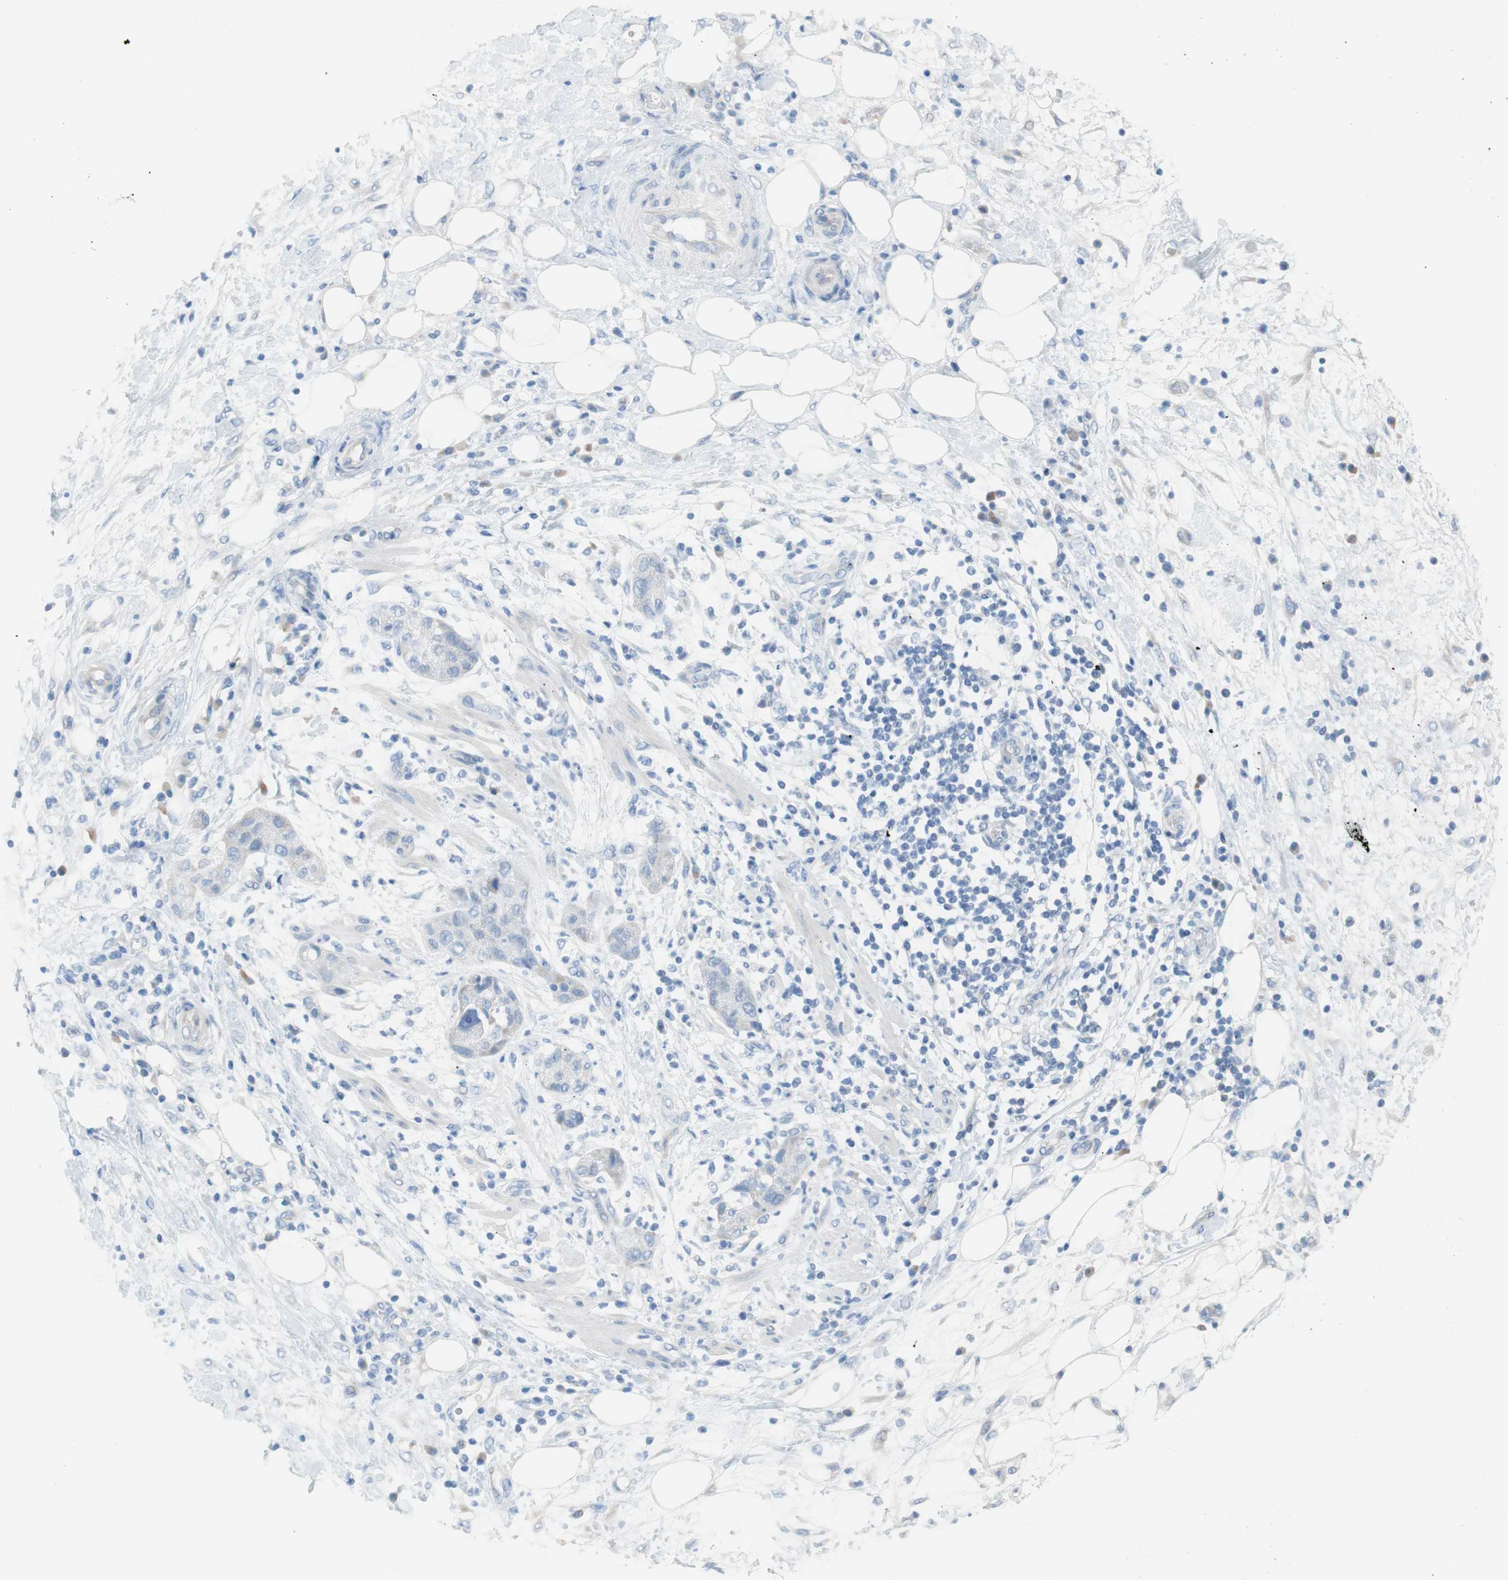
{"staining": {"intensity": "negative", "quantity": "none", "location": "none"}, "tissue": "pancreatic cancer", "cell_type": "Tumor cells", "image_type": "cancer", "snomed": [{"axis": "morphology", "description": "Adenocarcinoma, NOS"}, {"axis": "topography", "description": "Pancreas"}], "caption": "Adenocarcinoma (pancreatic) was stained to show a protein in brown. There is no significant expression in tumor cells.", "gene": "MYH1", "patient": {"sex": "female", "age": 78}}